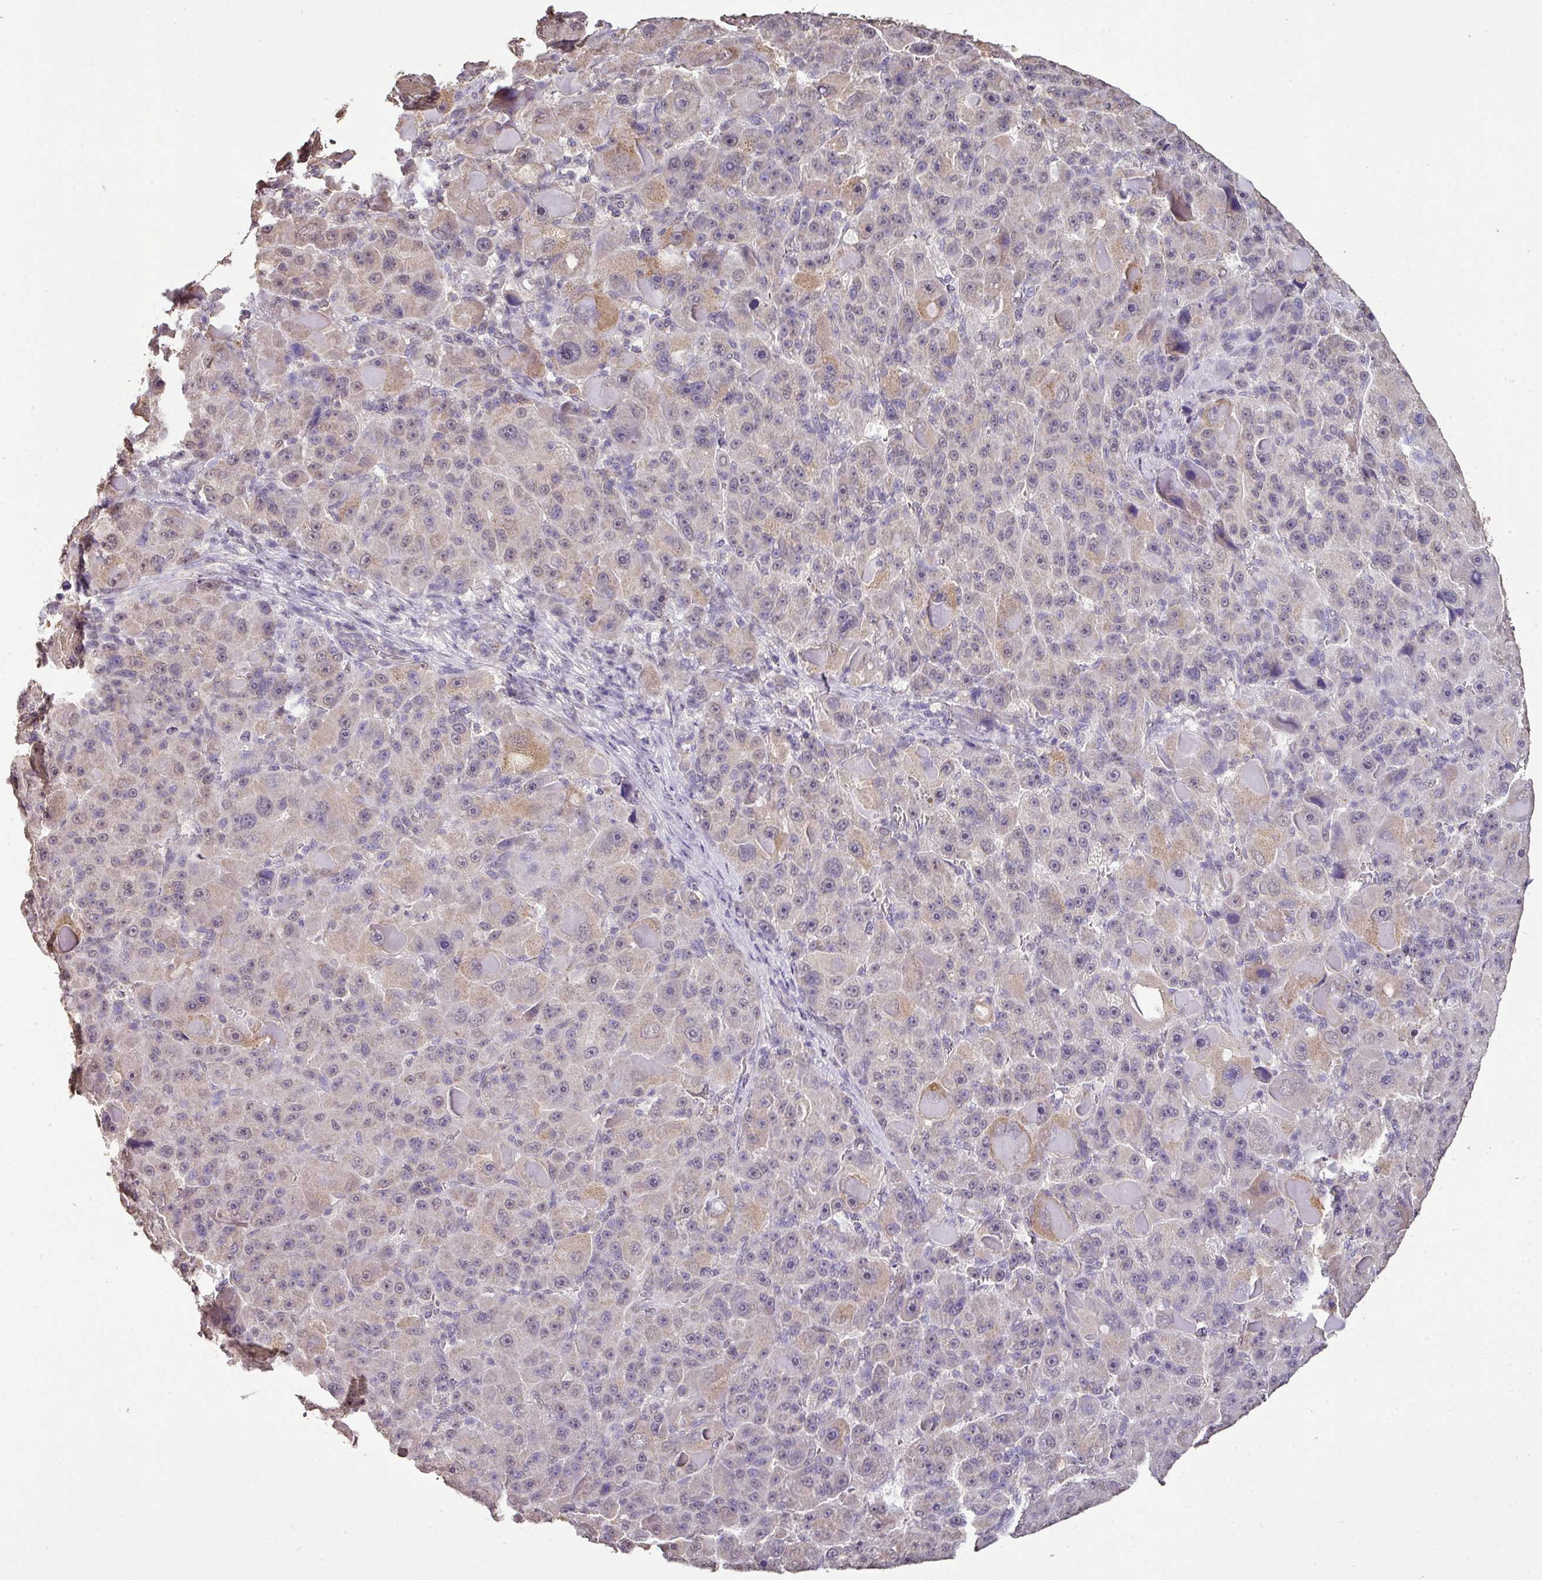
{"staining": {"intensity": "weak", "quantity": "<25%", "location": "cytoplasmic/membranous"}, "tissue": "liver cancer", "cell_type": "Tumor cells", "image_type": "cancer", "snomed": [{"axis": "morphology", "description": "Carcinoma, Hepatocellular, NOS"}, {"axis": "topography", "description": "Liver"}], "caption": "This is an IHC image of human liver cancer (hepatocellular carcinoma). There is no expression in tumor cells.", "gene": "JPH2", "patient": {"sex": "male", "age": 76}}